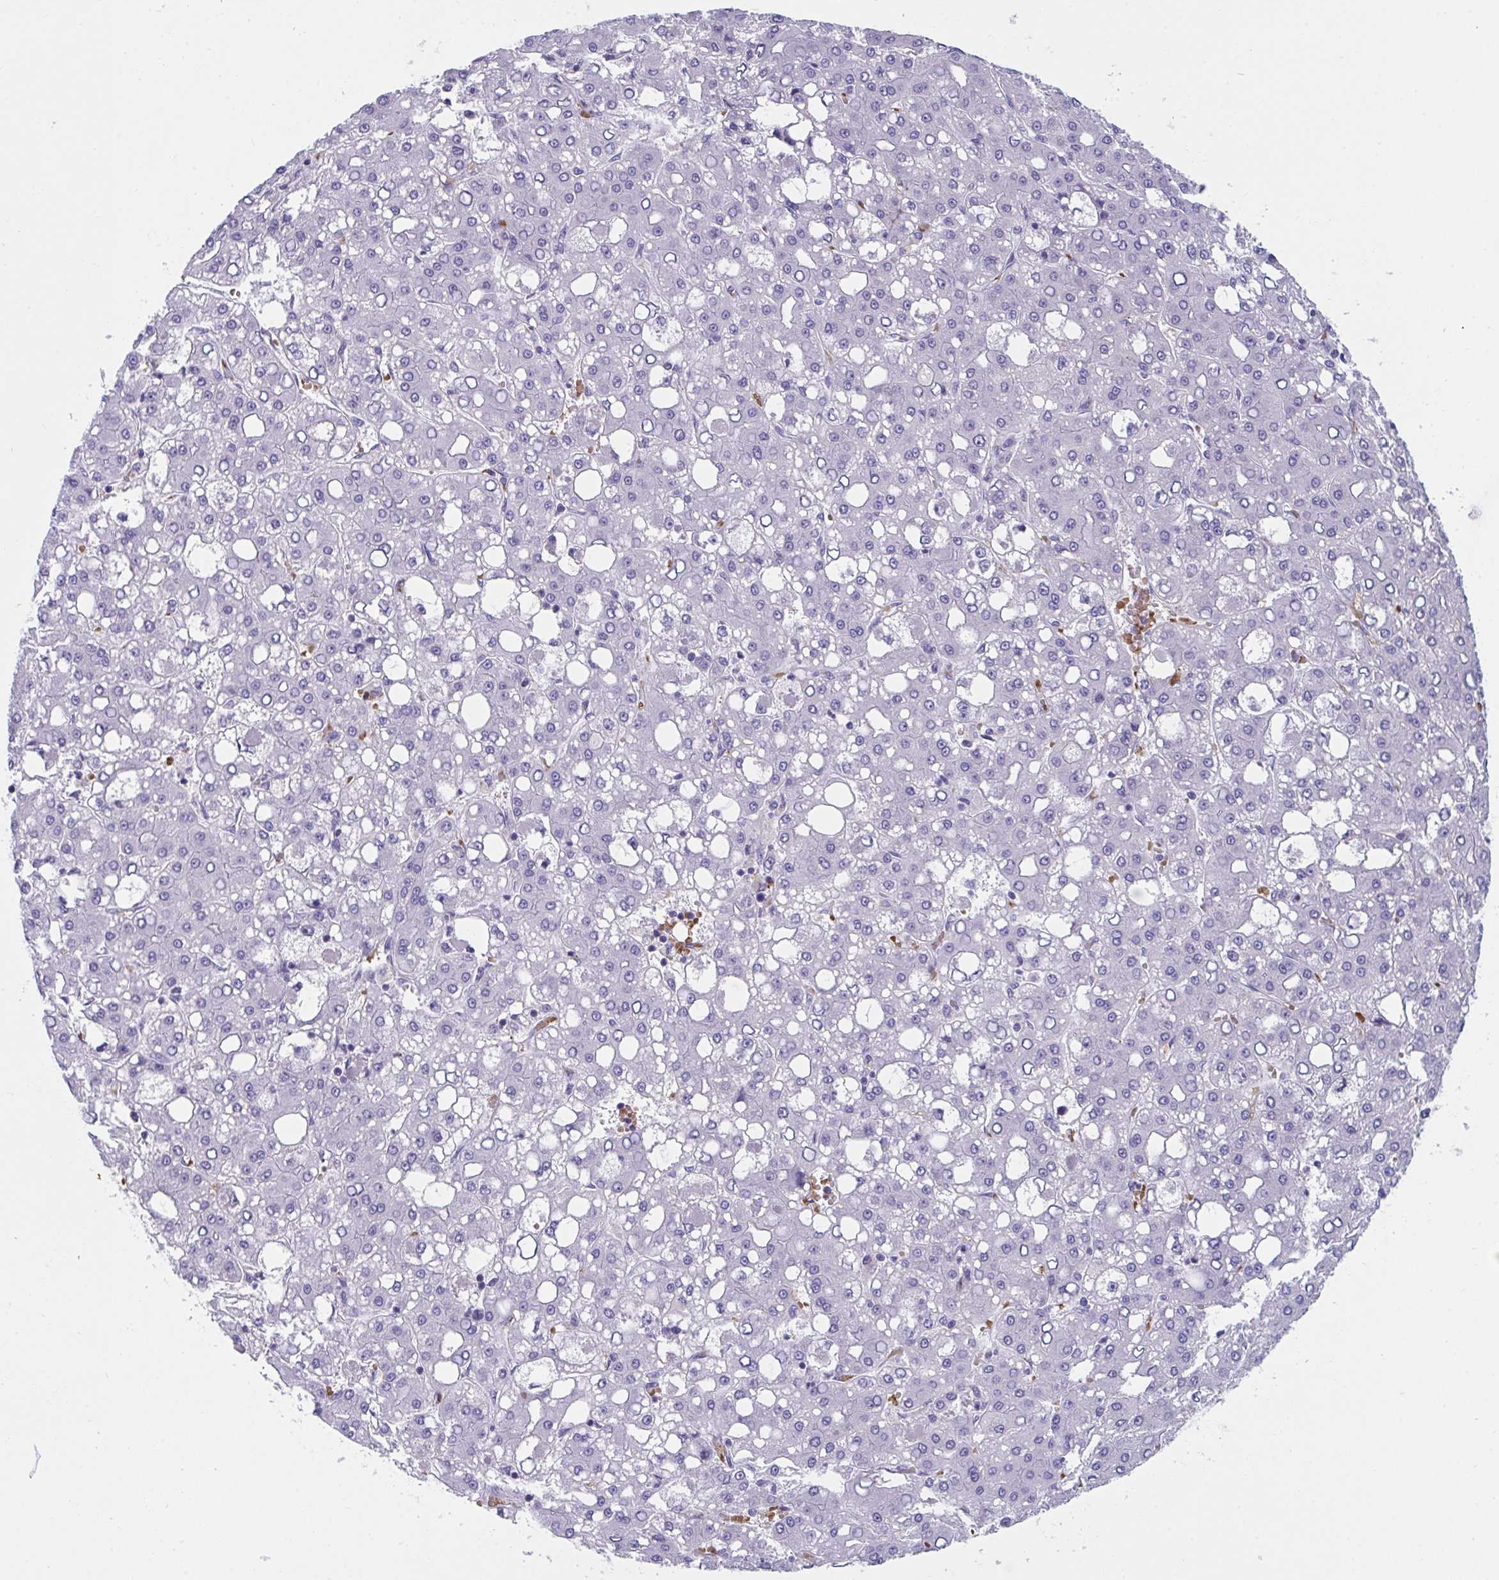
{"staining": {"intensity": "negative", "quantity": "none", "location": "none"}, "tissue": "liver cancer", "cell_type": "Tumor cells", "image_type": "cancer", "snomed": [{"axis": "morphology", "description": "Carcinoma, Hepatocellular, NOS"}, {"axis": "topography", "description": "Liver"}], "caption": "A micrograph of human liver cancer (hepatocellular carcinoma) is negative for staining in tumor cells.", "gene": "TTC30B", "patient": {"sex": "male", "age": 65}}